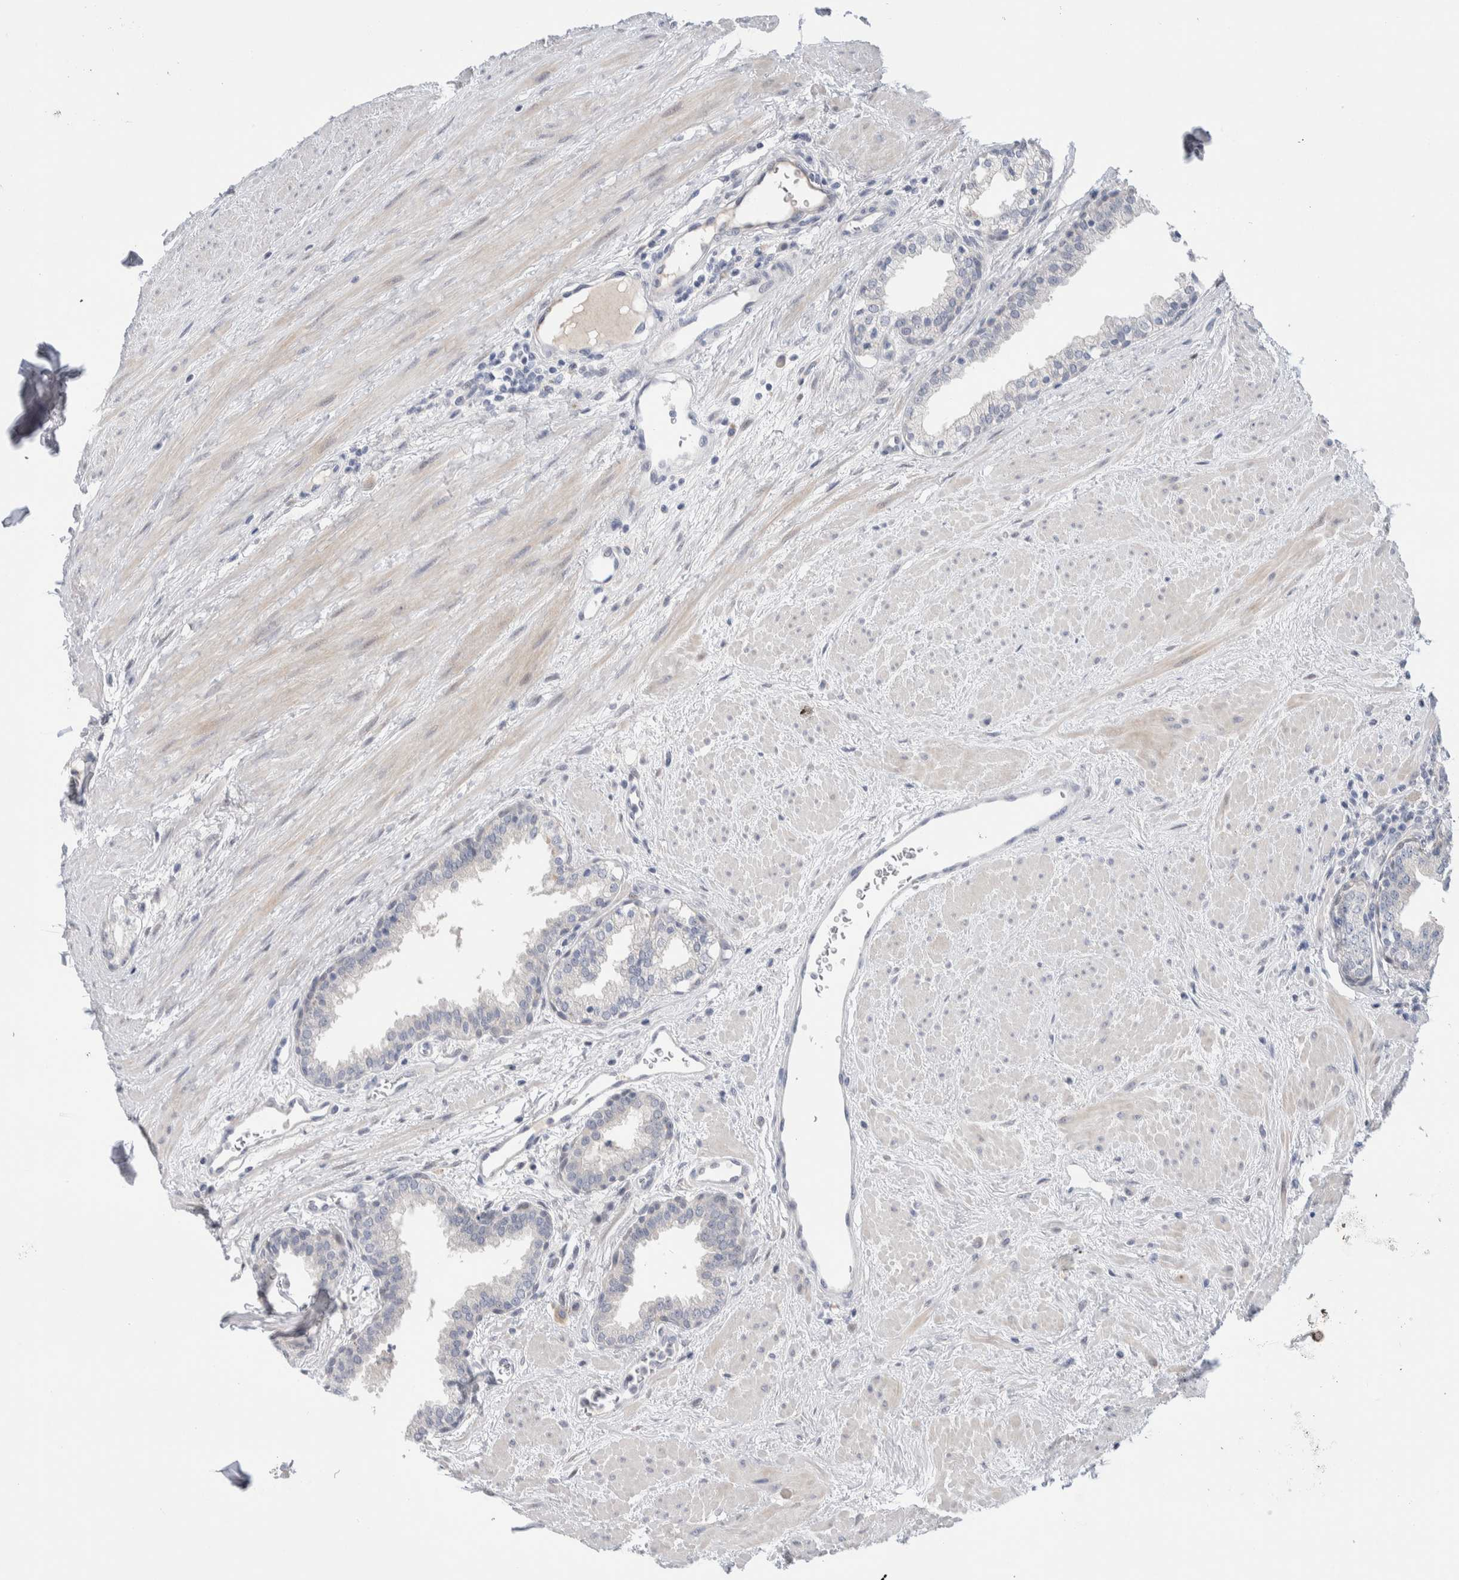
{"staining": {"intensity": "negative", "quantity": "none", "location": "none"}, "tissue": "prostate", "cell_type": "Glandular cells", "image_type": "normal", "snomed": [{"axis": "morphology", "description": "Normal tissue, NOS"}, {"axis": "topography", "description": "Prostate"}], "caption": "DAB (3,3'-diaminobenzidine) immunohistochemical staining of normal prostate displays no significant staining in glandular cells.", "gene": "DNAJB6", "patient": {"sex": "male", "age": 51}}